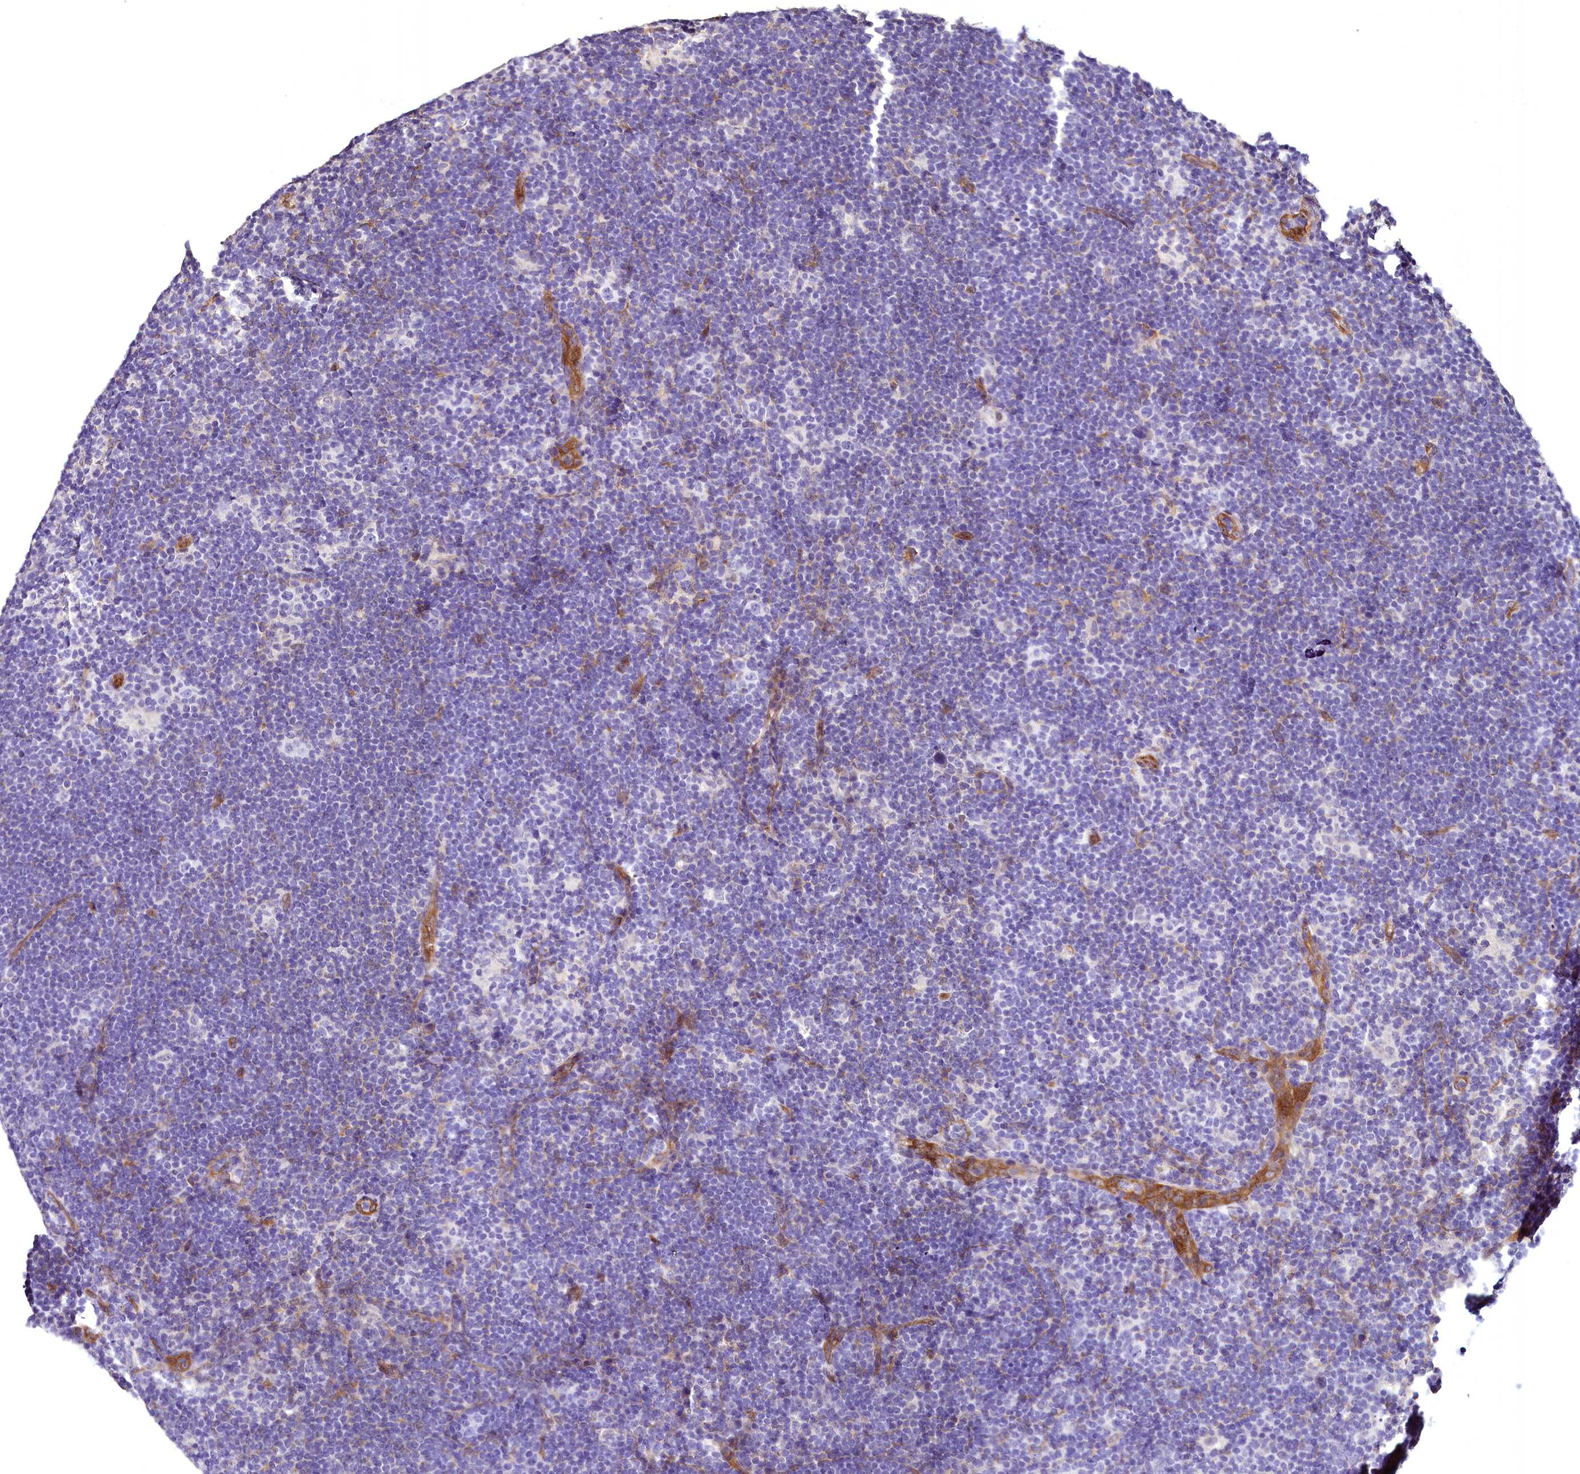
{"staining": {"intensity": "negative", "quantity": "none", "location": "none"}, "tissue": "lymphoma", "cell_type": "Tumor cells", "image_type": "cancer", "snomed": [{"axis": "morphology", "description": "Hodgkin's disease, NOS"}, {"axis": "topography", "description": "Lymph node"}], "caption": "Immunohistochemistry (IHC) of Hodgkin's disease demonstrates no expression in tumor cells.", "gene": "STXBP1", "patient": {"sex": "female", "age": 57}}